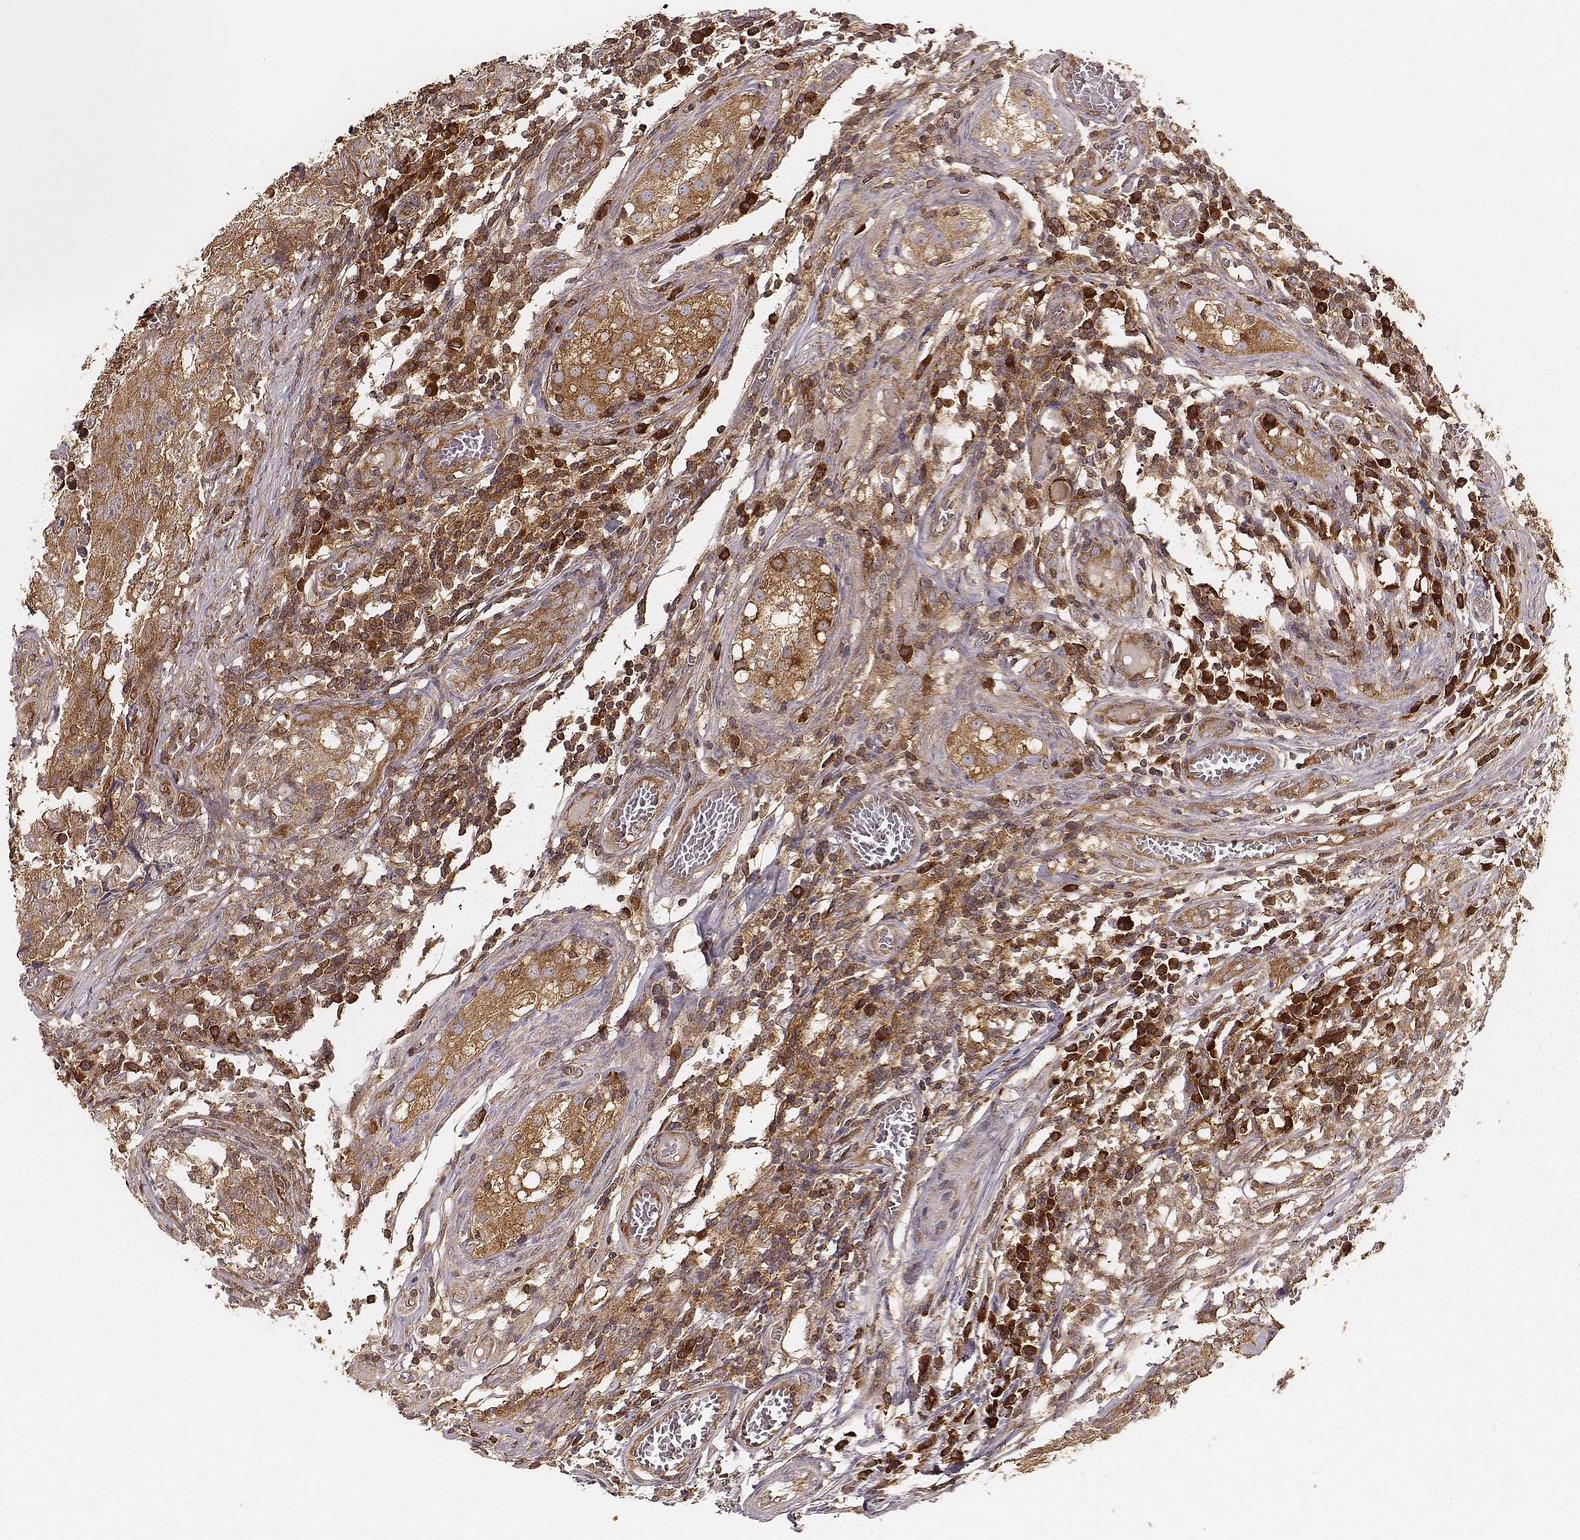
{"staining": {"intensity": "strong", "quantity": ">75%", "location": "cytoplasmic/membranous"}, "tissue": "testis cancer", "cell_type": "Tumor cells", "image_type": "cancer", "snomed": [{"axis": "morphology", "description": "Carcinoma, Embryonal, NOS"}, {"axis": "topography", "description": "Testis"}], "caption": "Testis cancer (embryonal carcinoma) stained for a protein shows strong cytoplasmic/membranous positivity in tumor cells. The protein of interest is shown in brown color, while the nuclei are stained blue.", "gene": "CARS1", "patient": {"sex": "male", "age": 36}}